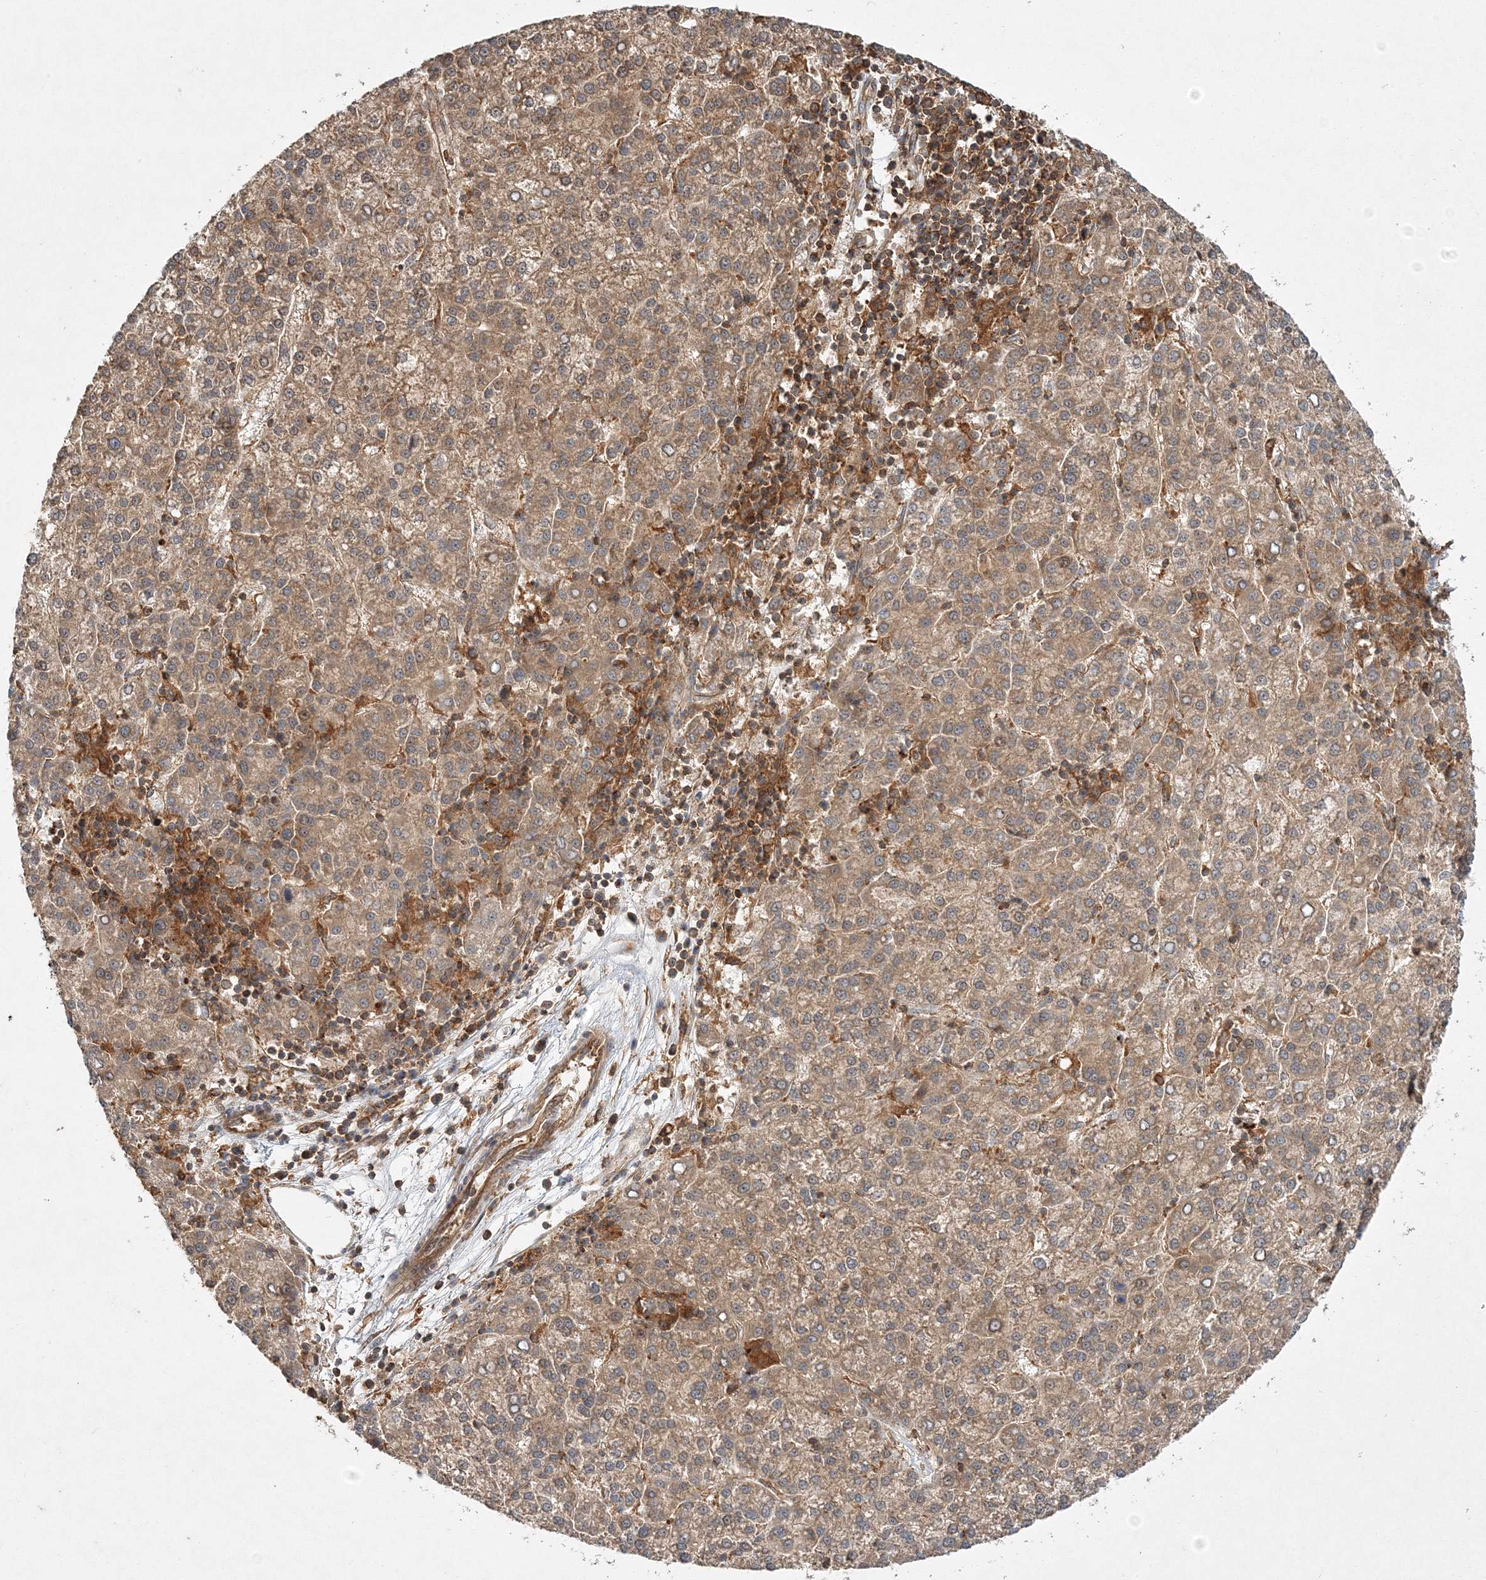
{"staining": {"intensity": "moderate", "quantity": ">75%", "location": "cytoplasmic/membranous"}, "tissue": "liver cancer", "cell_type": "Tumor cells", "image_type": "cancer", "snomed": [{"axis": "morphology", "description": "Carcinoma, Hepatocellular, NOS"}, {"axis": "topography", "description": "Liver"}], "caption": "DAB immunohistochemical staining of hepatocellular carcinoma (liver) displays moderate cytoplasmic/membranous protein positivity in approximately >75% of tumor cells.", "gene": "WDR37", "patient": {"sex": "female", "age": 58}}